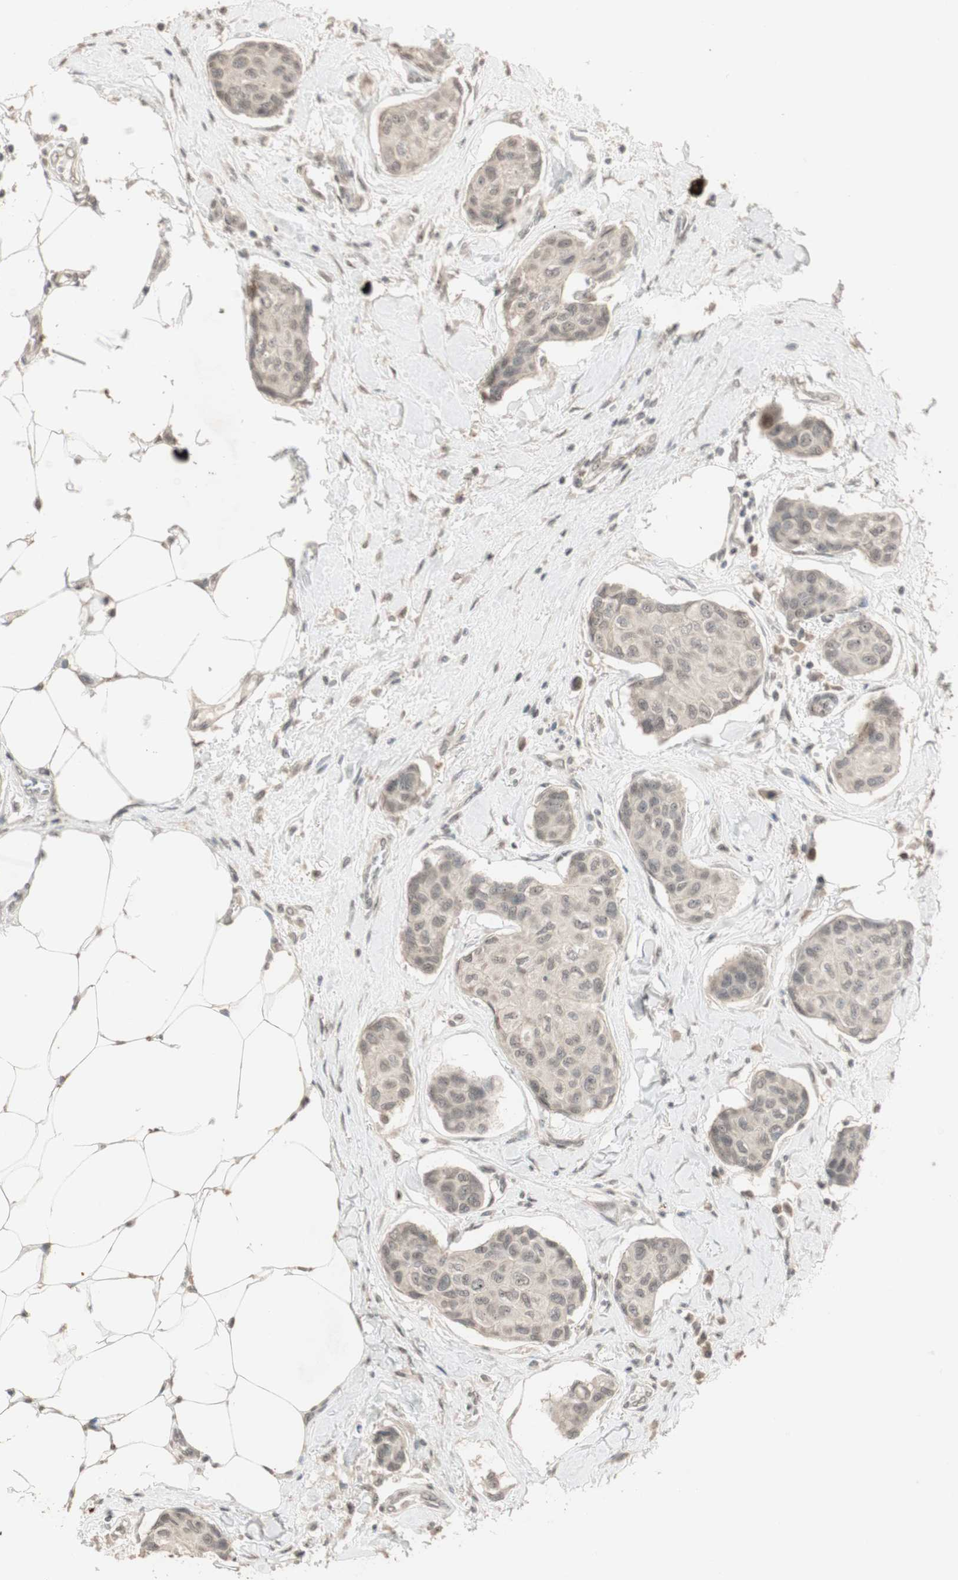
{"staining": {"intensity": "weak", "quantity": "25%-75%", "location": "nuclear"}, "tissue": "breast cancer", "cell_type": "Tumor cells", "image_type": "cancer", "snomed": [{"axis": "morphology", "description": "Duct carcinoma"}, {"axis": "topography", "description": "Breast"}], "caption": "Breast infiltrating ductal carcinoma stained with DAB immunohistochemistry demonstrates low levels of weak nuclear expression in approximately 25%-75% of tumor cells.", "gene": "ETV4", "patient": {"sex": "female", "age": 80}}